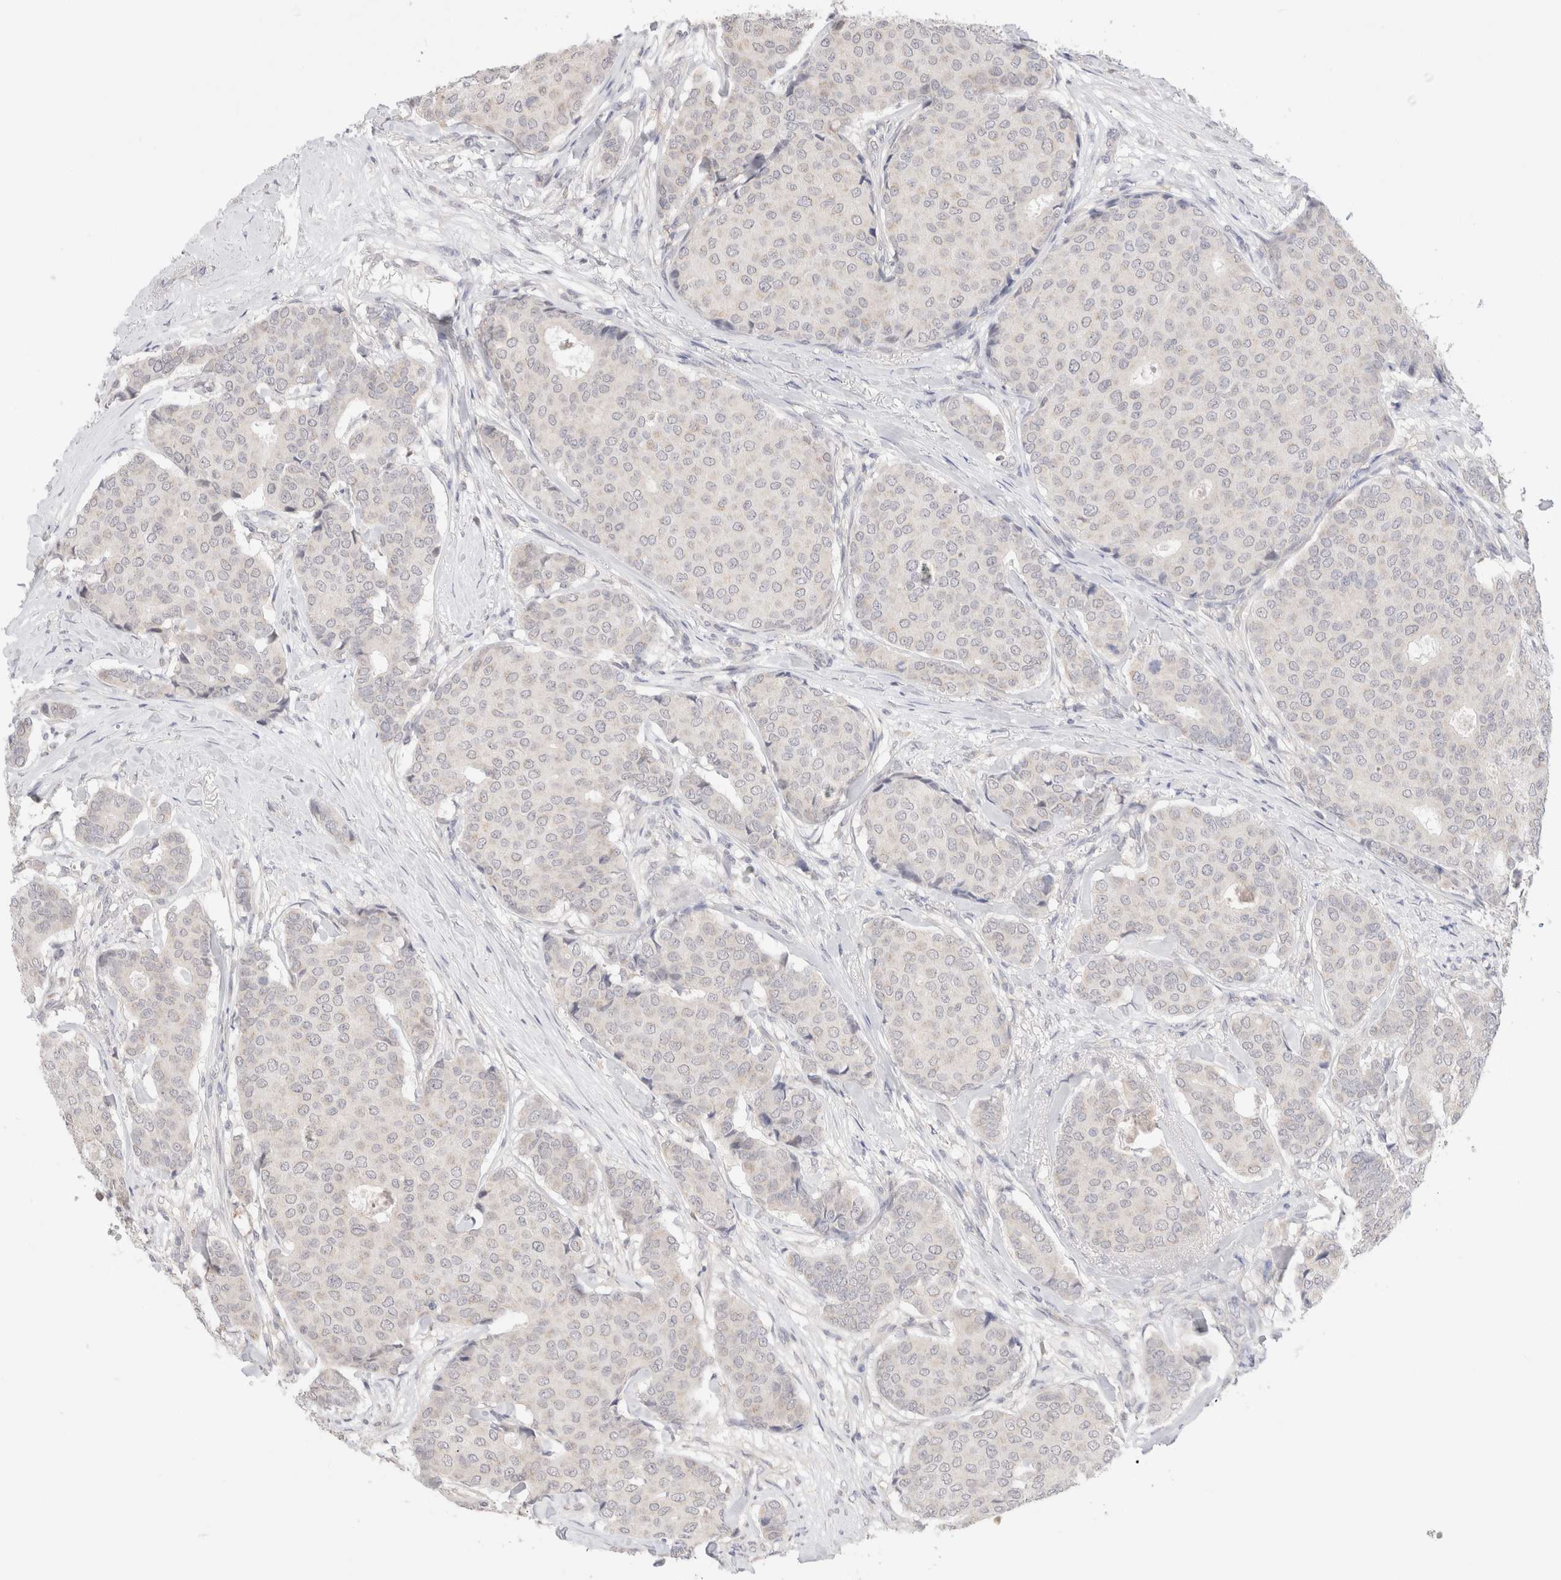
{"staining": {"intensity": "negative", "quantity": "none", "location": "none"}, "tissue": "breast cancer", "cell_type": "Tumor cells", "image_type": "cancer", "snomed": [{"axis": "morphology", "description": "Duct carcinoma"}, {"axis": "topography", "description": "Breast"}], "caption": "There is no significant expression in tumor cells of infiltrating ductal carcinoma (breast).", "gene": "SPATA20", "patient": {"sex": "female", "age": 75}}